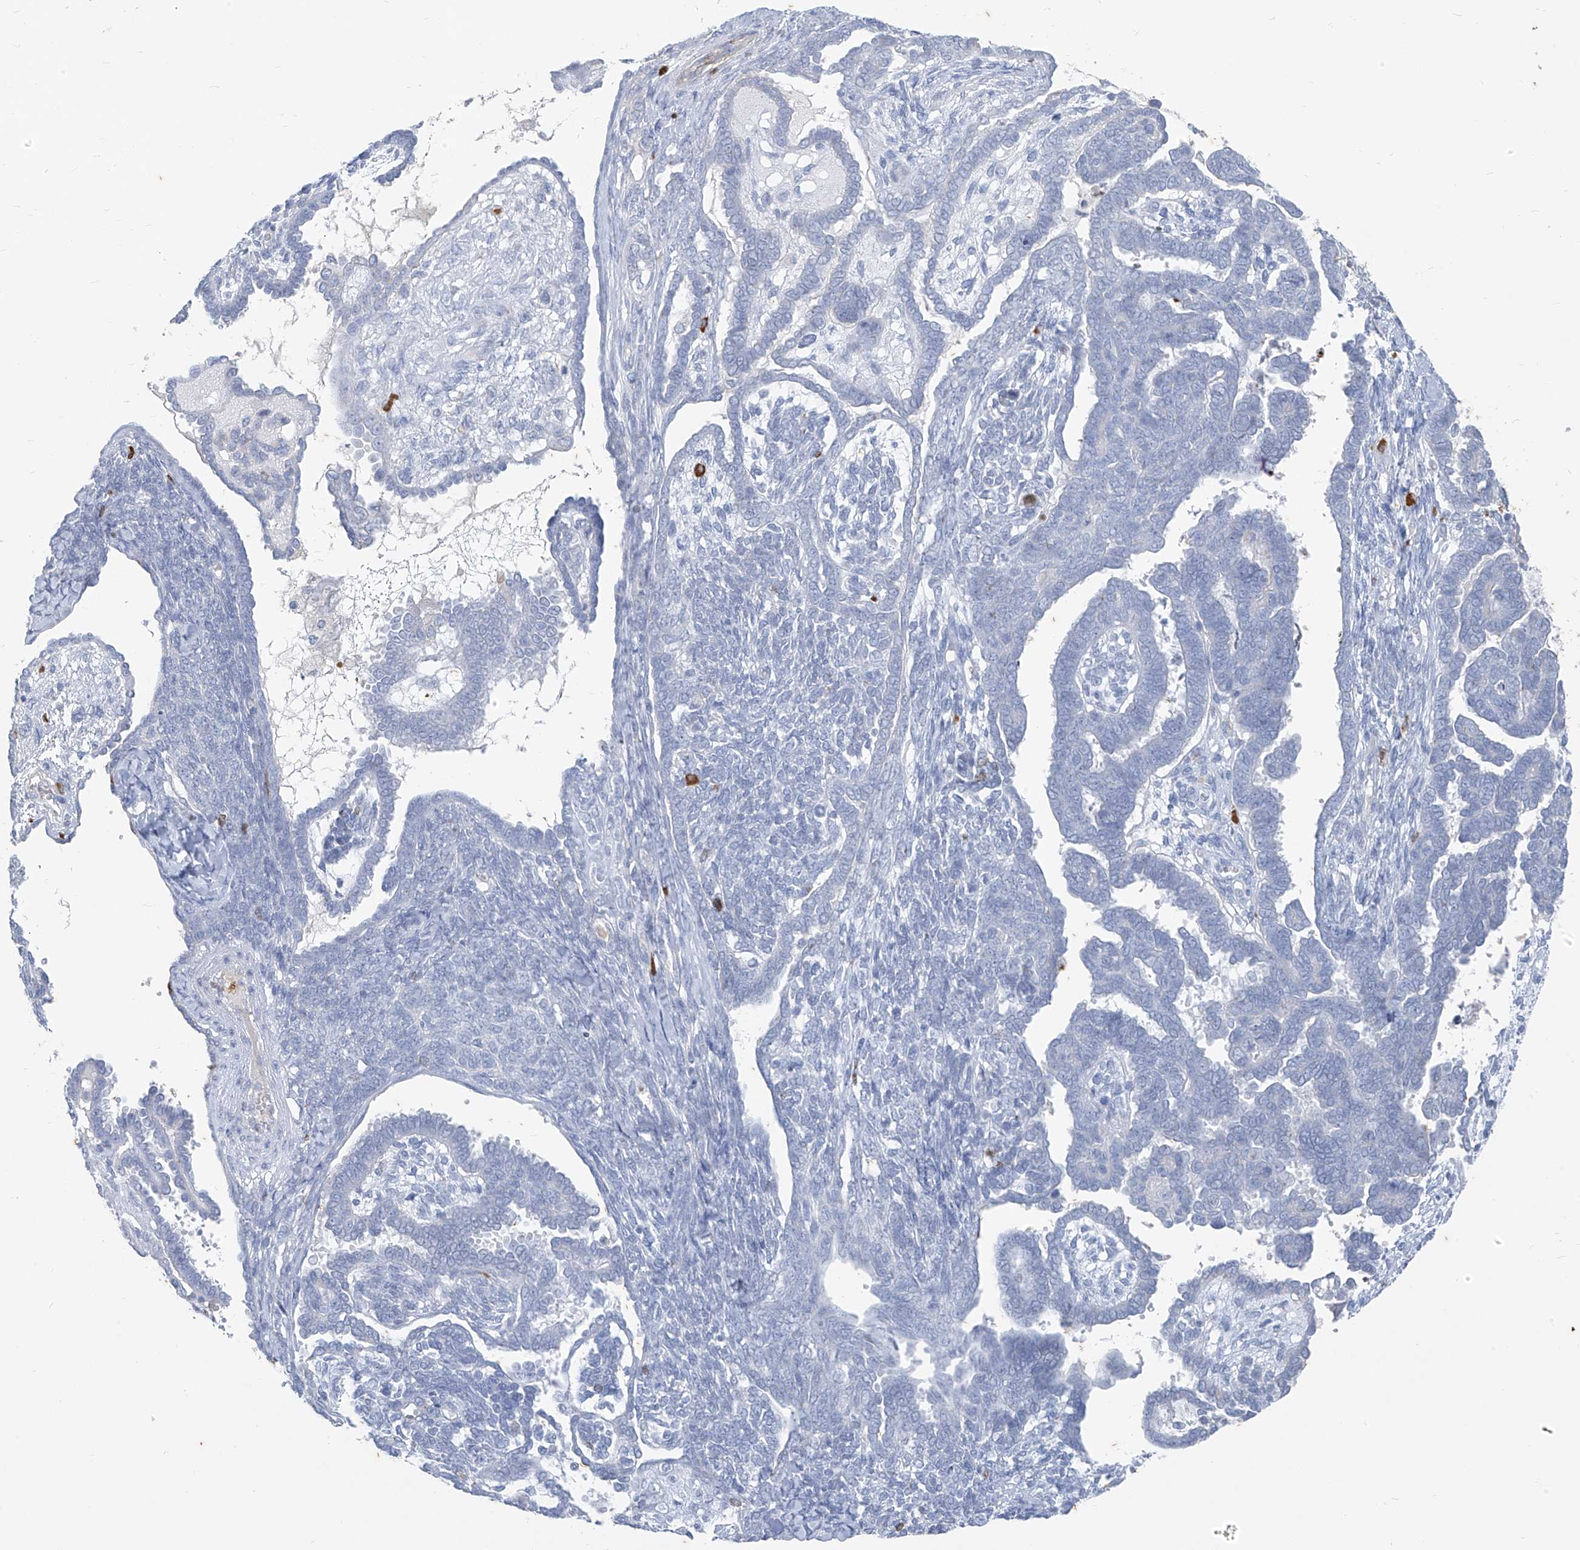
{"staining": {"intensity": "negative", "quantity": "none", "location": "none"}, "tissue": "endometrial cancer", "cell_type": "Tumor cells", "image_type": "cancer", "snomed": [{"axis": "morphology", "description": "Neoplasm, malignant, NOS"}, {"axis": "topography", "description": "Endometrium"}], "caption": "A high-resolution photomicrograph shows IHC staining of endometrial cancer (malignant neoplasm), which displays no significant staining in tumor cells.", "gene": "CX3CR1", "patient": {"sex": "female", "age": 74}}